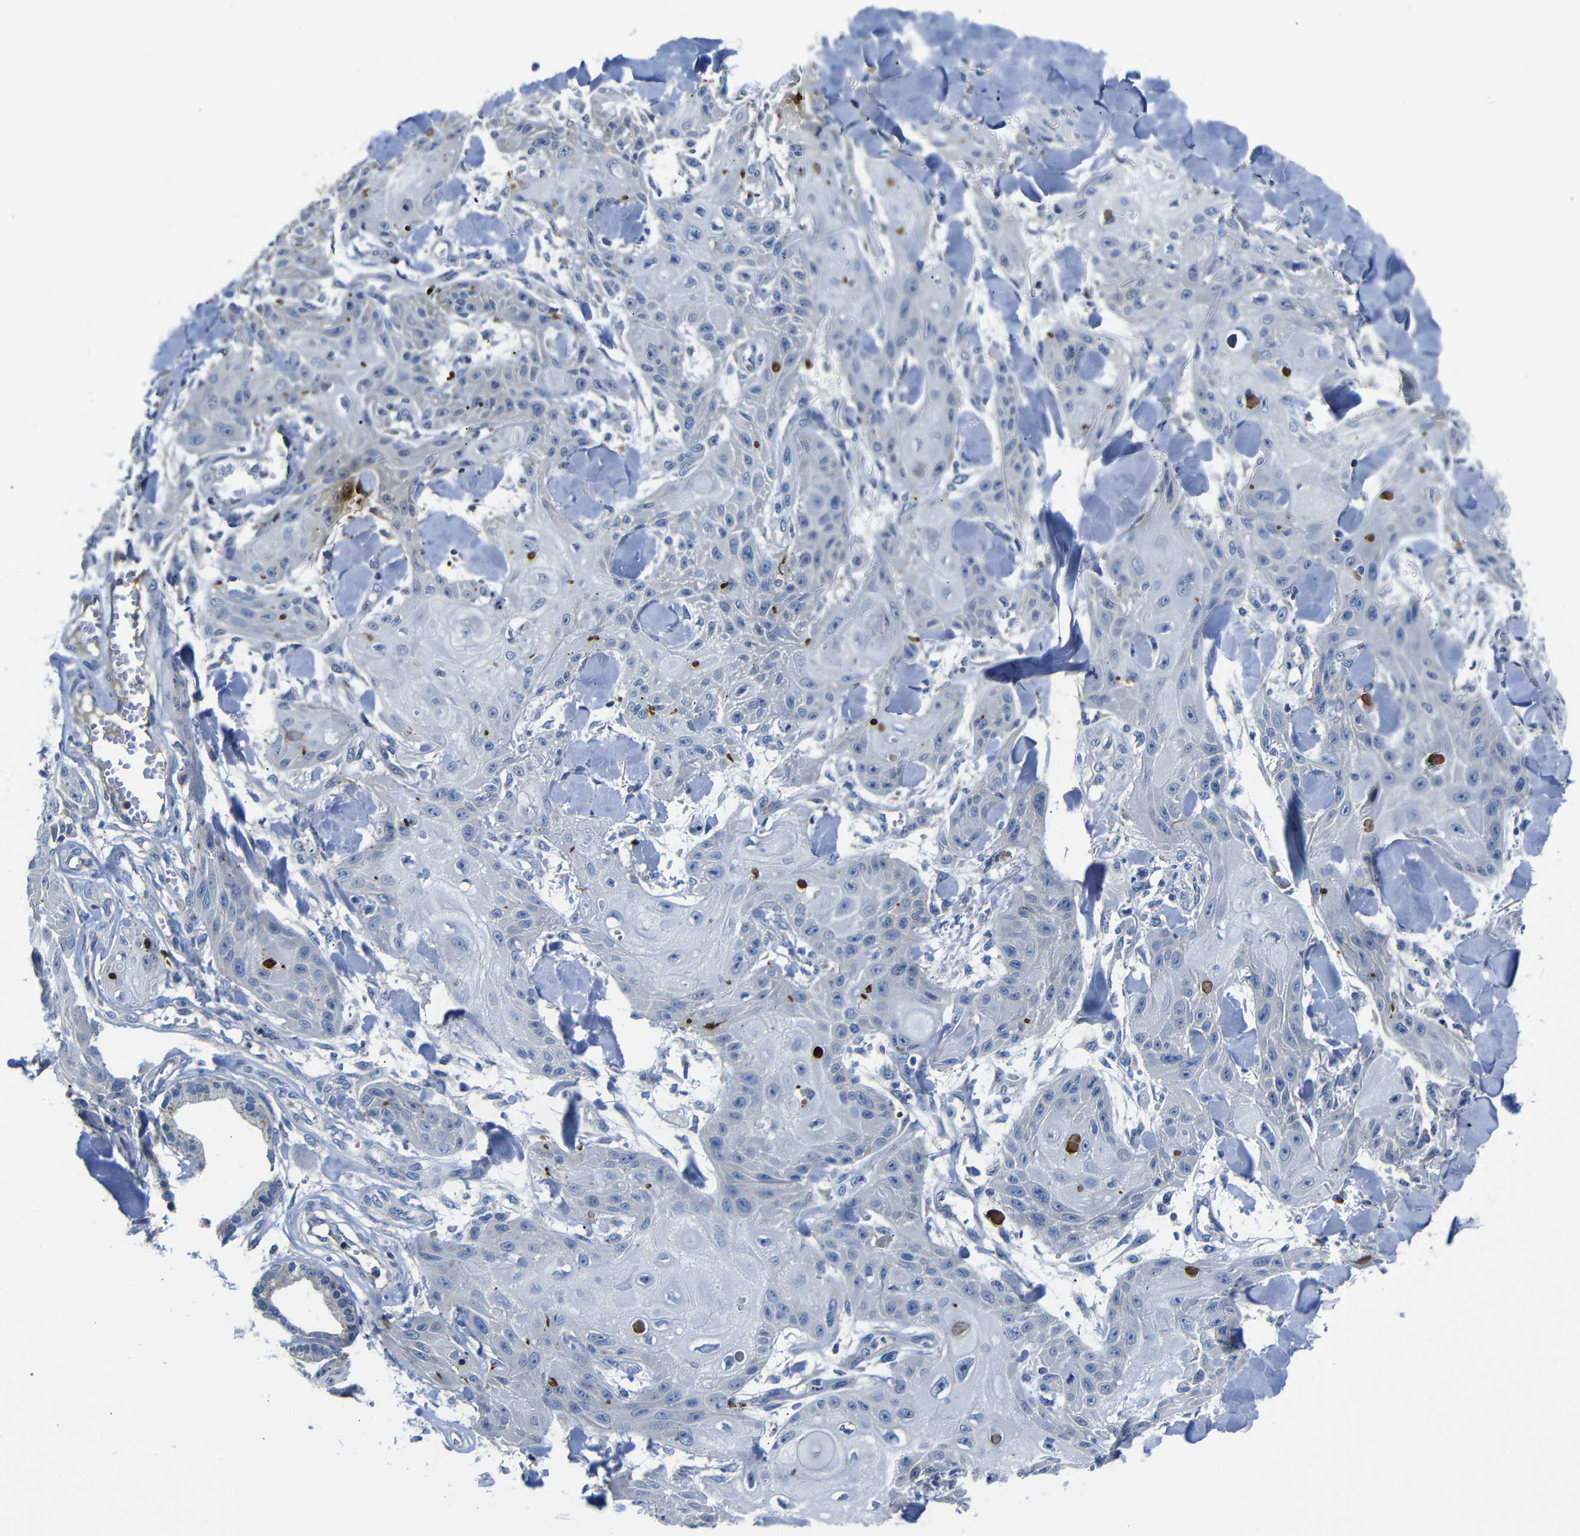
{"staining": {"intensity": "negative", "quantity": "none", "location": "none"}, "tissue": "skin cancer", "cell_type": "Tumor cells", "image_type": "cancer", "snomed": [{"axis": "morphology", "description": "Squamous cell carcinoma, NOS"}, {"axis": "topography", "description": "Skin"}], "caption": "Micrograph shows no protein expression in tumor cells of skin cancer (squamous cell carcinoma) tissue.", "gene": "AFDN", "patient": {"sex": "male", "age": 74}}